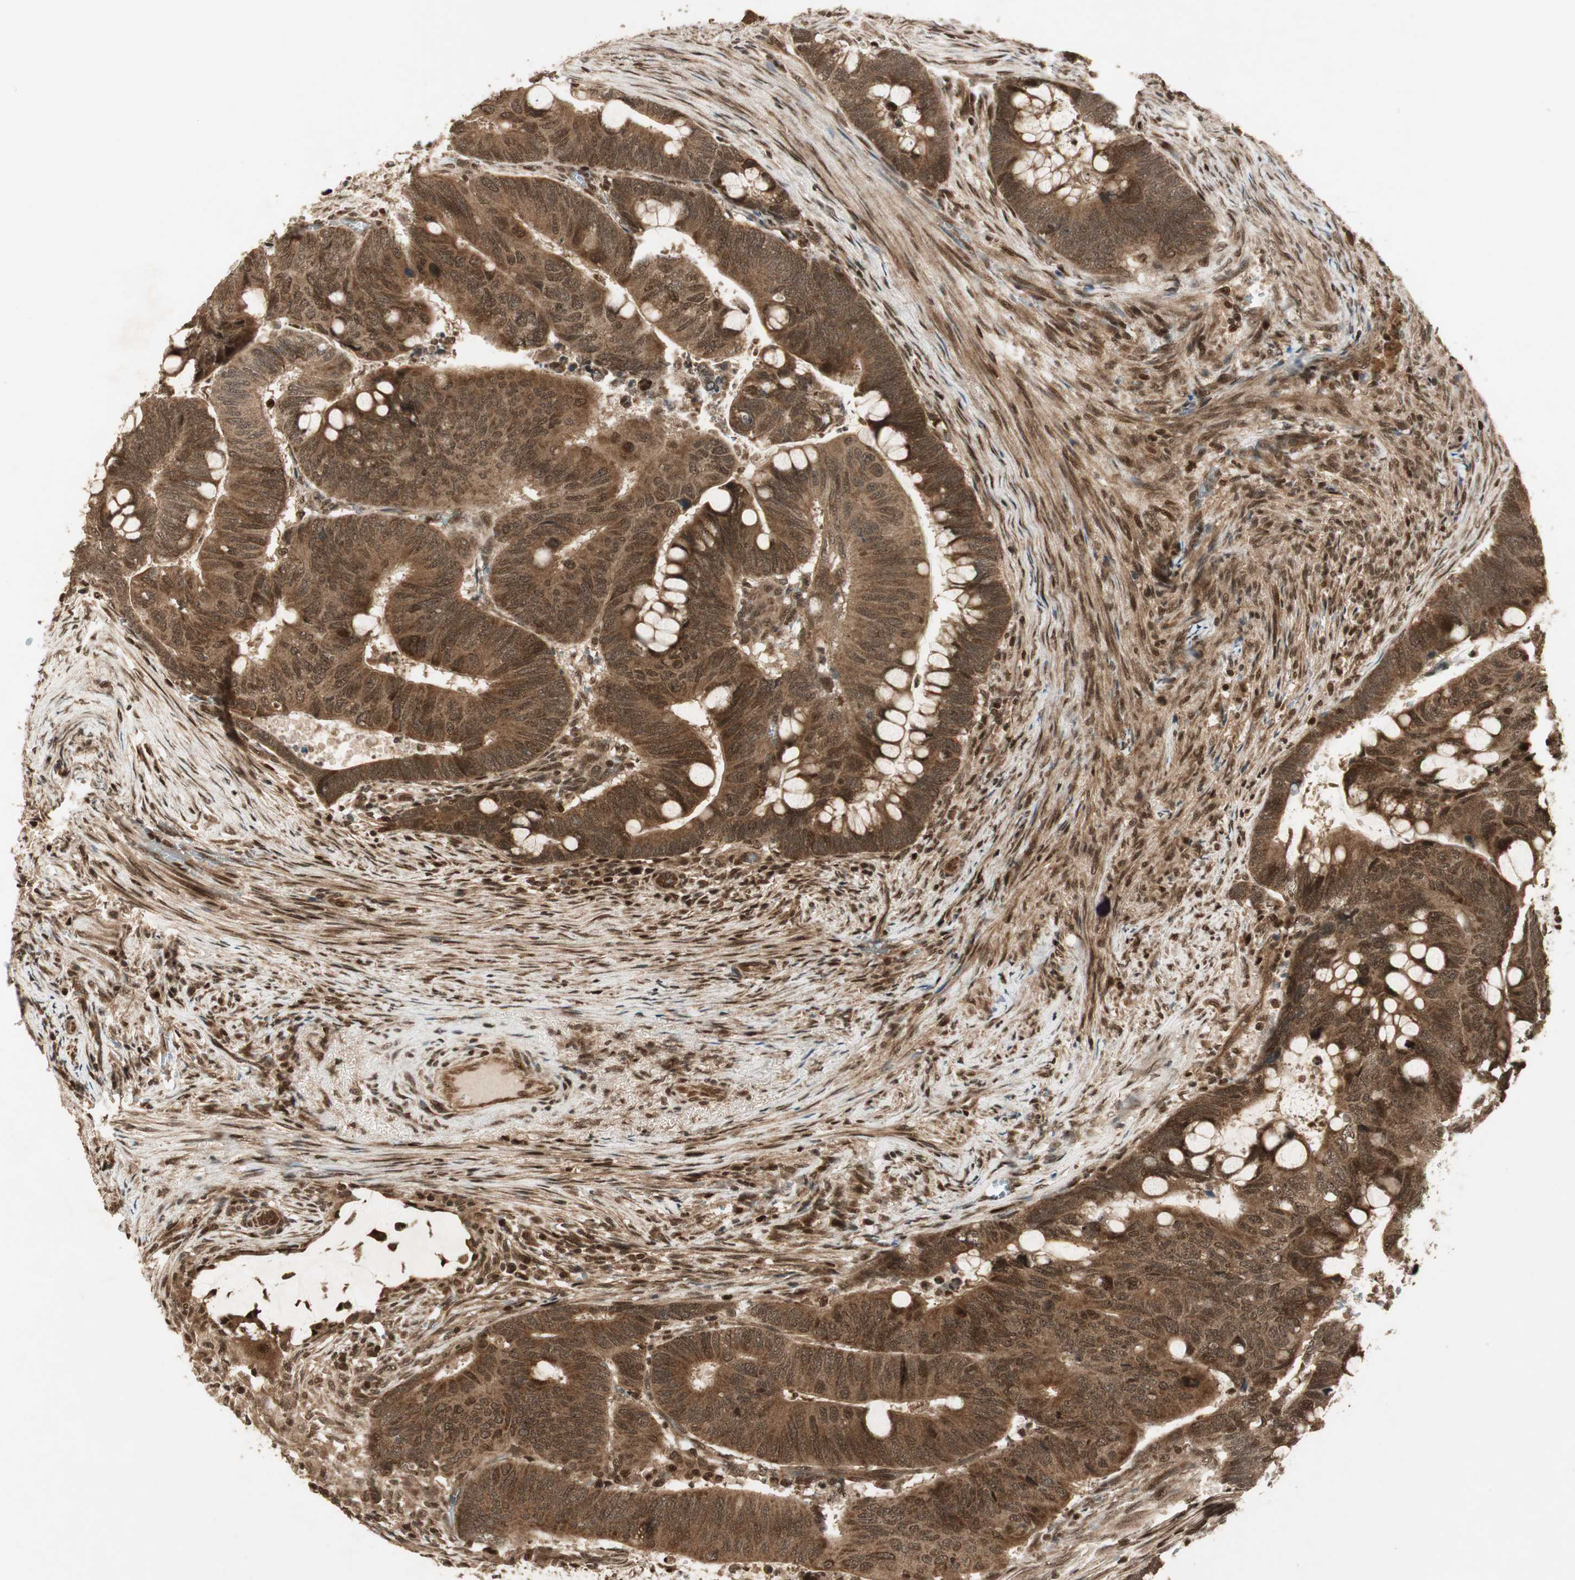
{"staining": {"intensity": "strong", "quantity": ">75%", "location": "cytoplasmic/membranous,nuclear"}, "tissue": "colorectal cancer", "cell_type": "Tumor cells", "image_type": "cancer", "snomed": [{"axis": "morphology", "description": "Normal tissue, NOS"}, {"axis": "morphology", "description": "Adenocarcinoma, NOS"}, {"axis": "topography", "description": "Rectum"}, {"axis": "topography", "description": "Peripheral nerve tissue"}], "caption": "This photomicrograph reveals colorectal cancer stained with IHC to label a protein in brown. The cytoplasmic/membranous and nuclear of tumor cells show strong positivity for the protein. Nuclei are counter-stained blue.", "gene": "RPA3", "patient": {"sex": "male", "age": 92}}